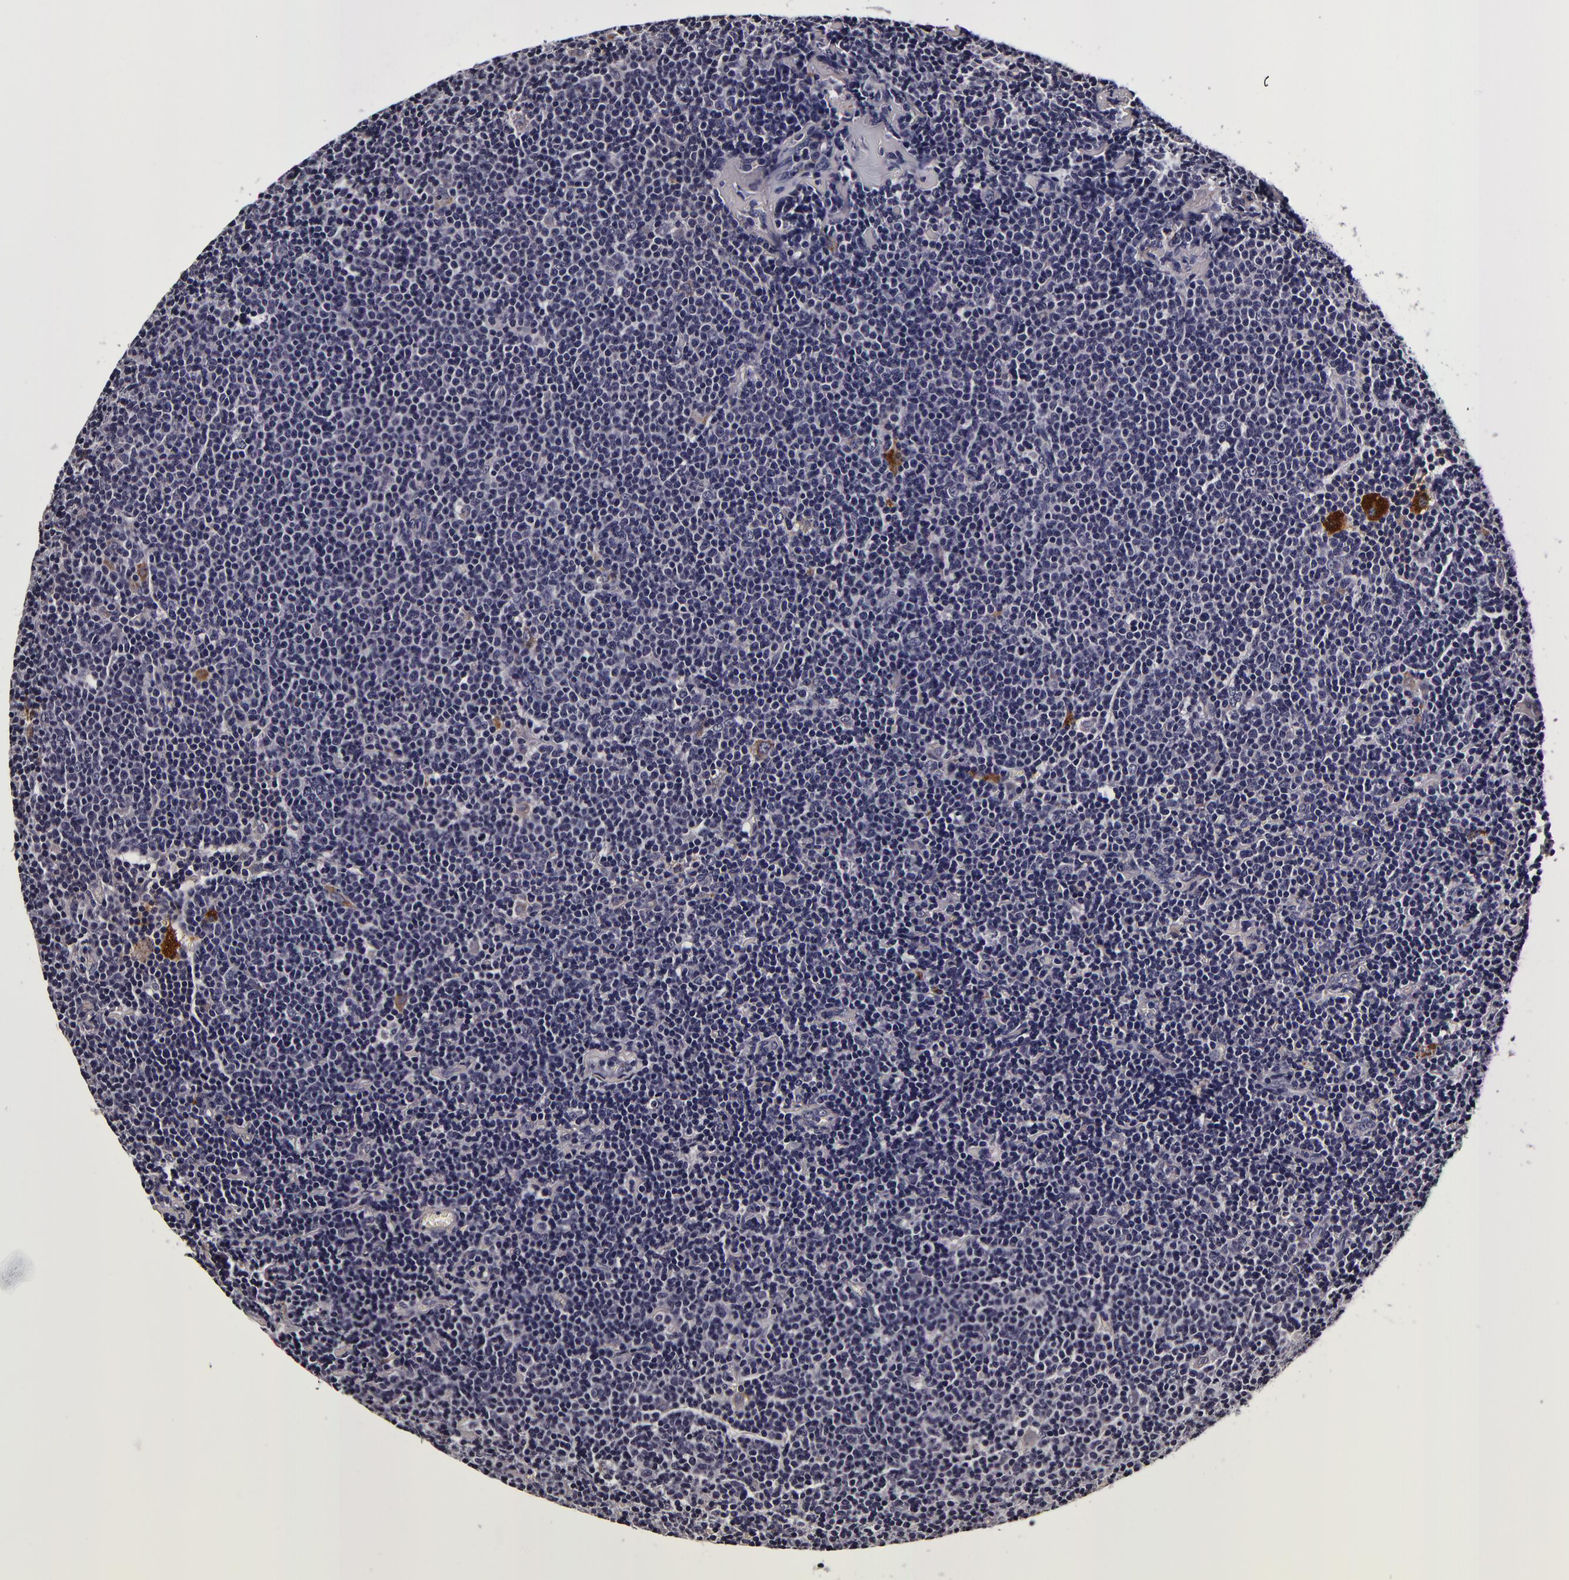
{"staining": {"intensity": "negative", "quantity": "none", "location": "none"}, "tissue": "lymphoma", "cell_type": "Tumor cells", "image_type": "cancer", "snomed": [{"axis": "morphology", "description": "Malignant lymphoma, non-Hodgkin's type, Low grade"}, {"axis": "topography", "description": "Lymph node"}], "caption": "DAB immunohistochemical staining of human lymphoma displays no significant staining in tumor cells.", "gene": "LGALS3BP", "patient": {"sex": "male", "age": 65}}